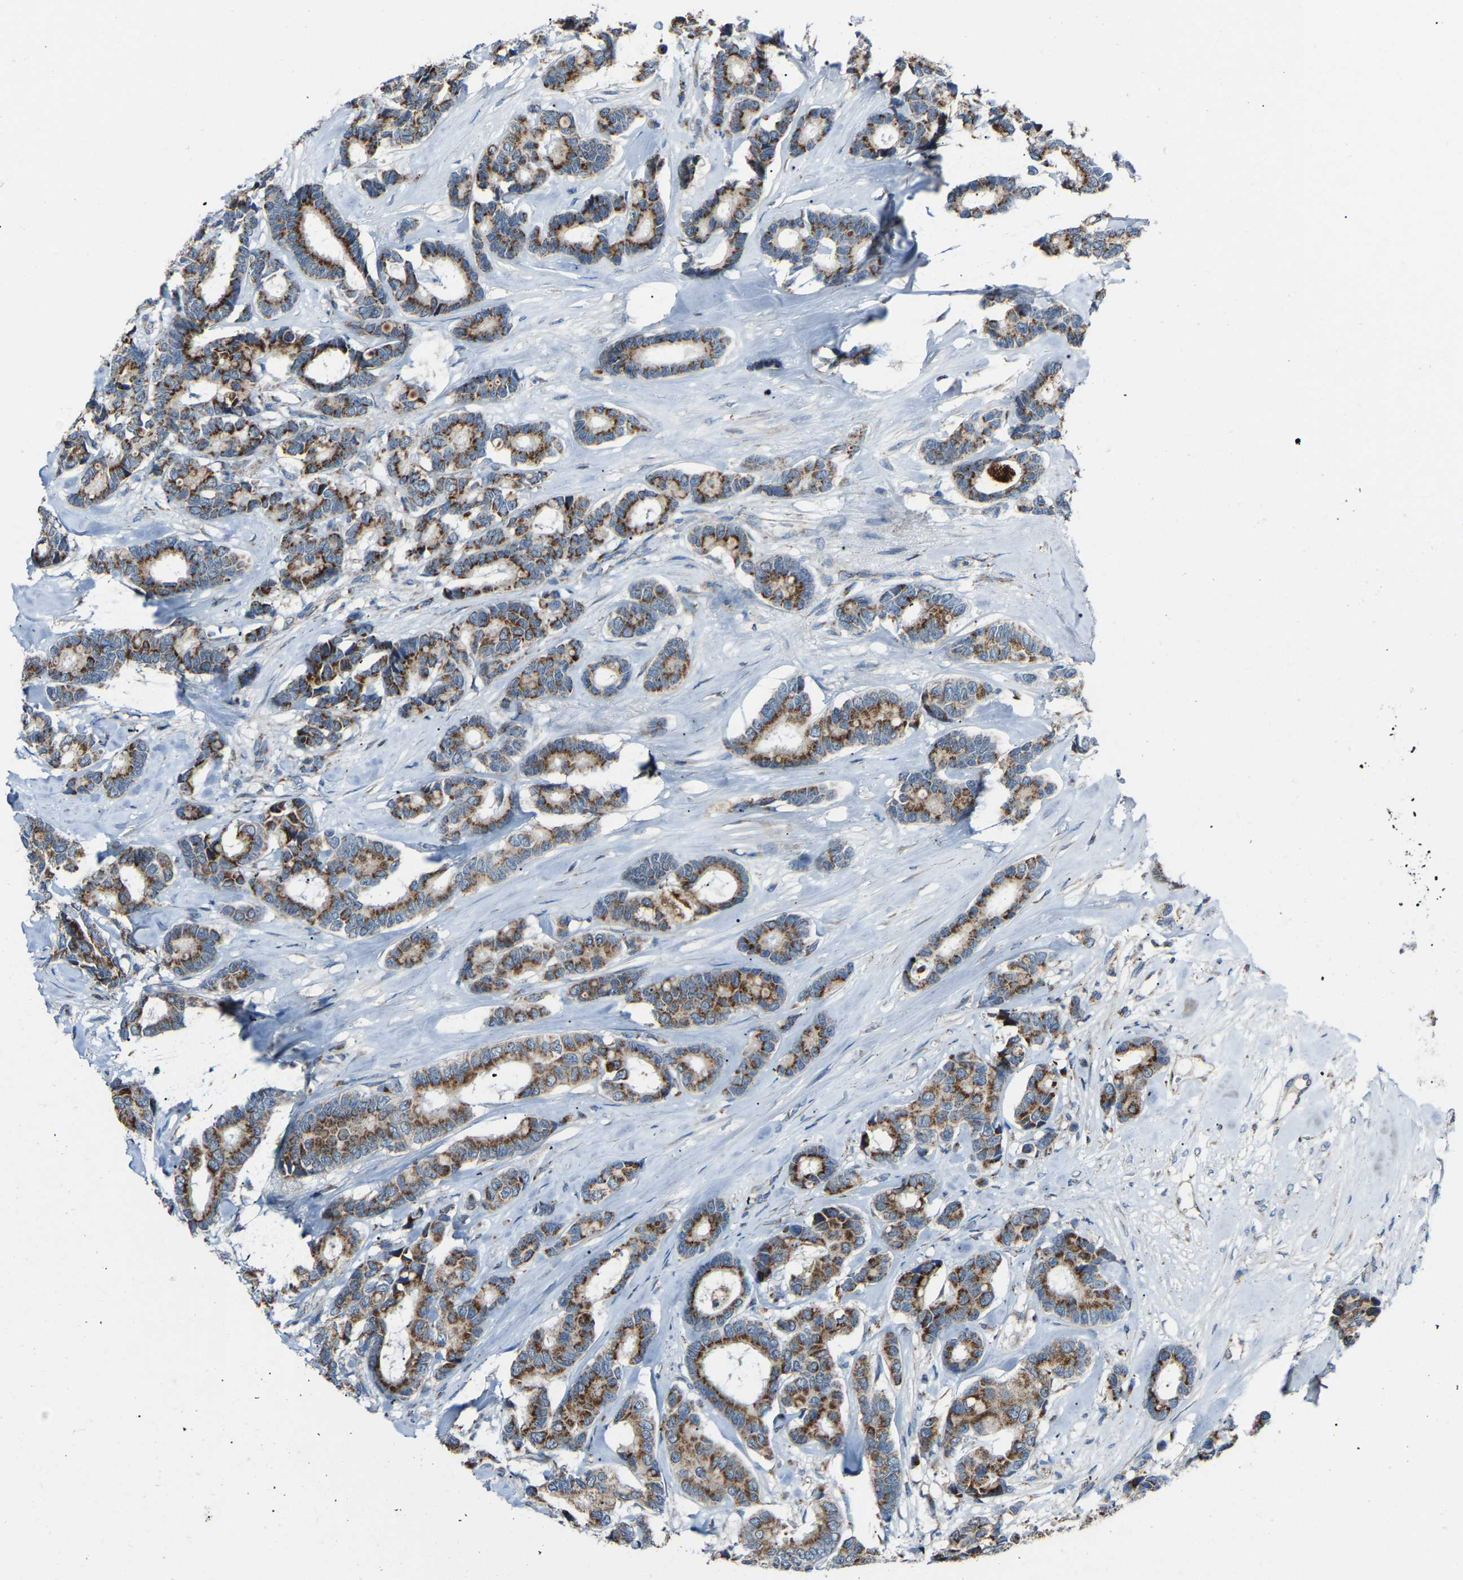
{"staining": {"intensity": "strong", "quantity": ">75%", "location": "cytoplasmic/membranous"}, "tissue": "breast cancer", "cell_type": "Tumor cells", "image_type": "cancer", "snomed": [{"axis": "morphology", "description": "Duct carcinoma"}, {"axis": "topography", "description": "Breast"}], "caption": "Immunohistochemical staining of breast cancer demonstrates high levels of strong cytoplasmic/membranous protein positivity in approximately >75% of tumor cells.", "gene": "CANT1", "patient": {"sex": "female", "age": 87}}